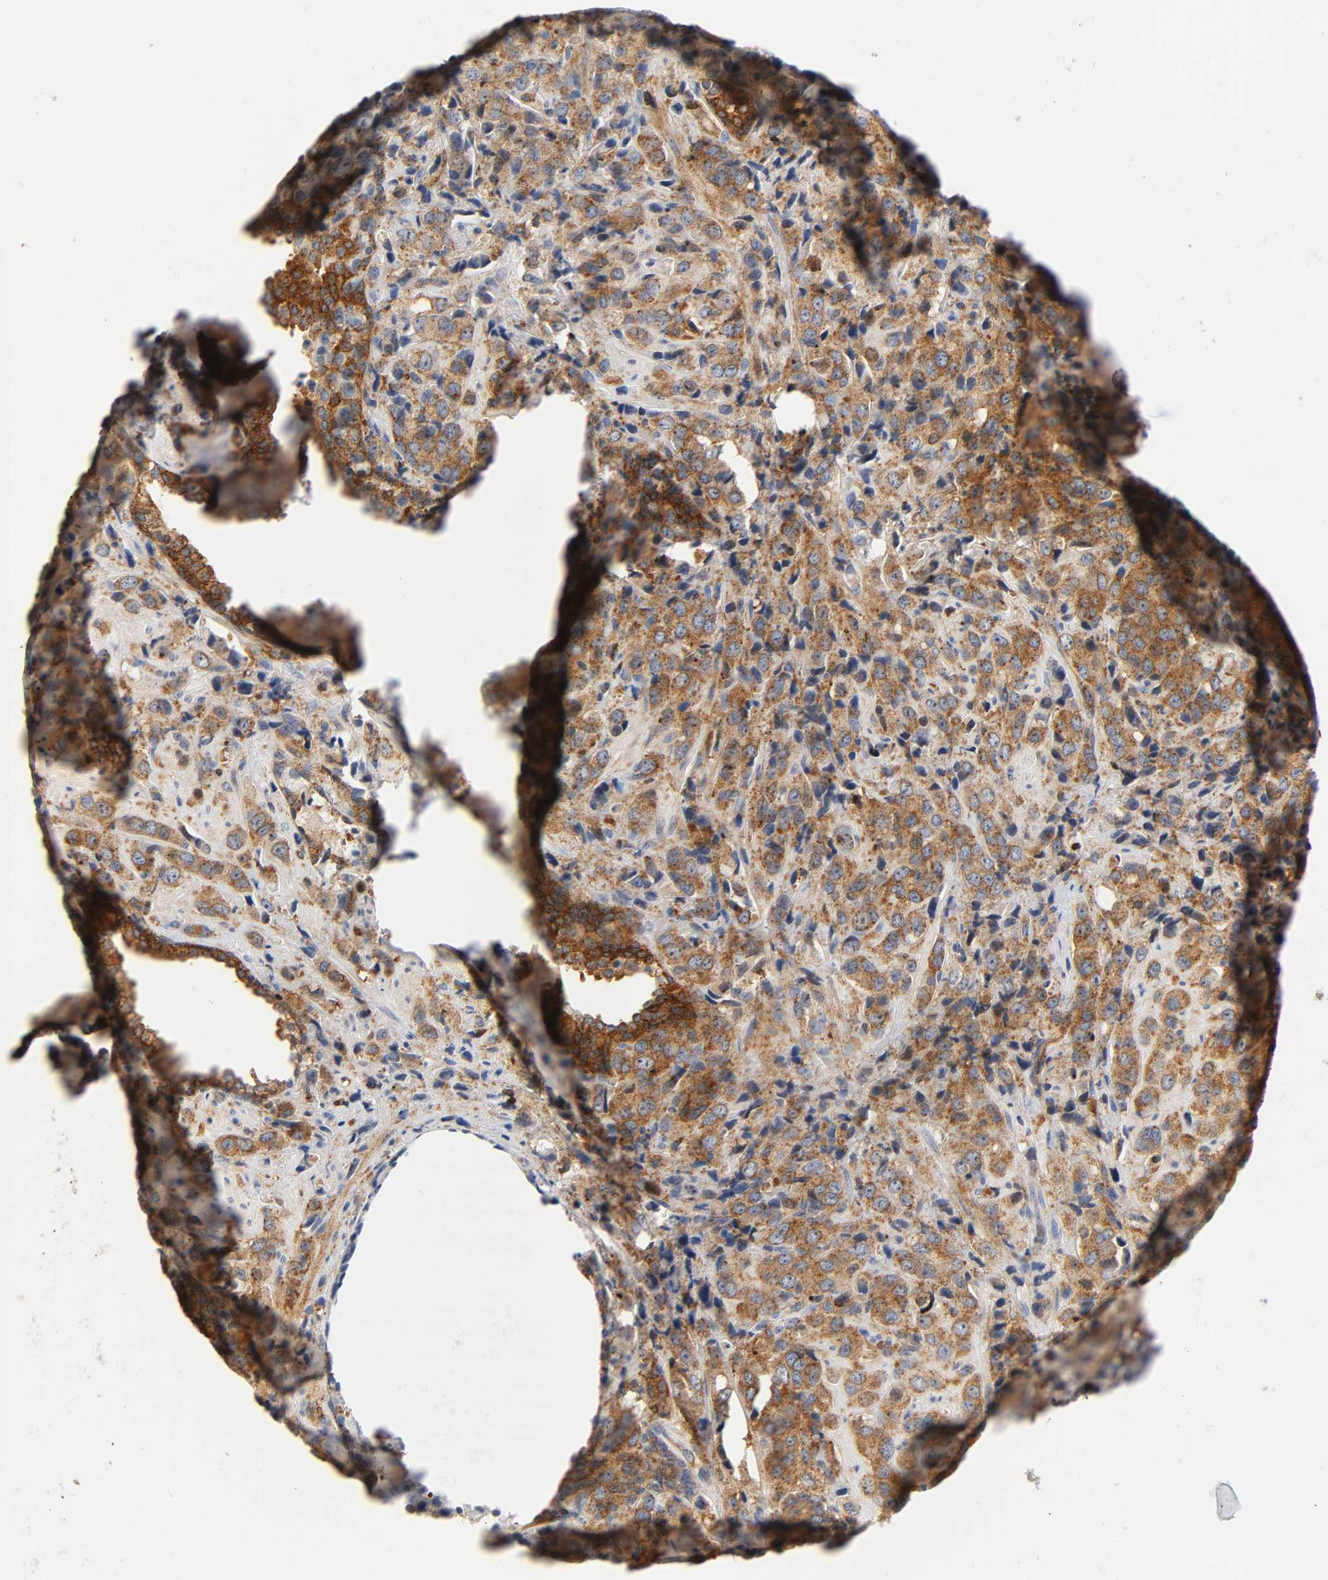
{"staining": {"intensity": "moderate", "quantity": ">75%", "location": "cytoplasmic/membranous"}, "tissue": "prostate cancer", "cell_type": "Tumor cells", "image_type": "cancer", "snomed": [{"axis": "morphology", "description": "Adenocarcinoma, High grade"}, {"axis": "topography", "description": "Prostate"}], "caption": "Adenocarcinoma (high-grade) (prostate) stained with DAB (3,3'-diaminobenzidine) immunohistochemistry (IHC) demonstrates medium levels of moderate cytoplasmic/membranous positivity in approximately >75% of tumor cells.", "gene": "CD2AP", "patient": {"sex": "male", "age": 70}}